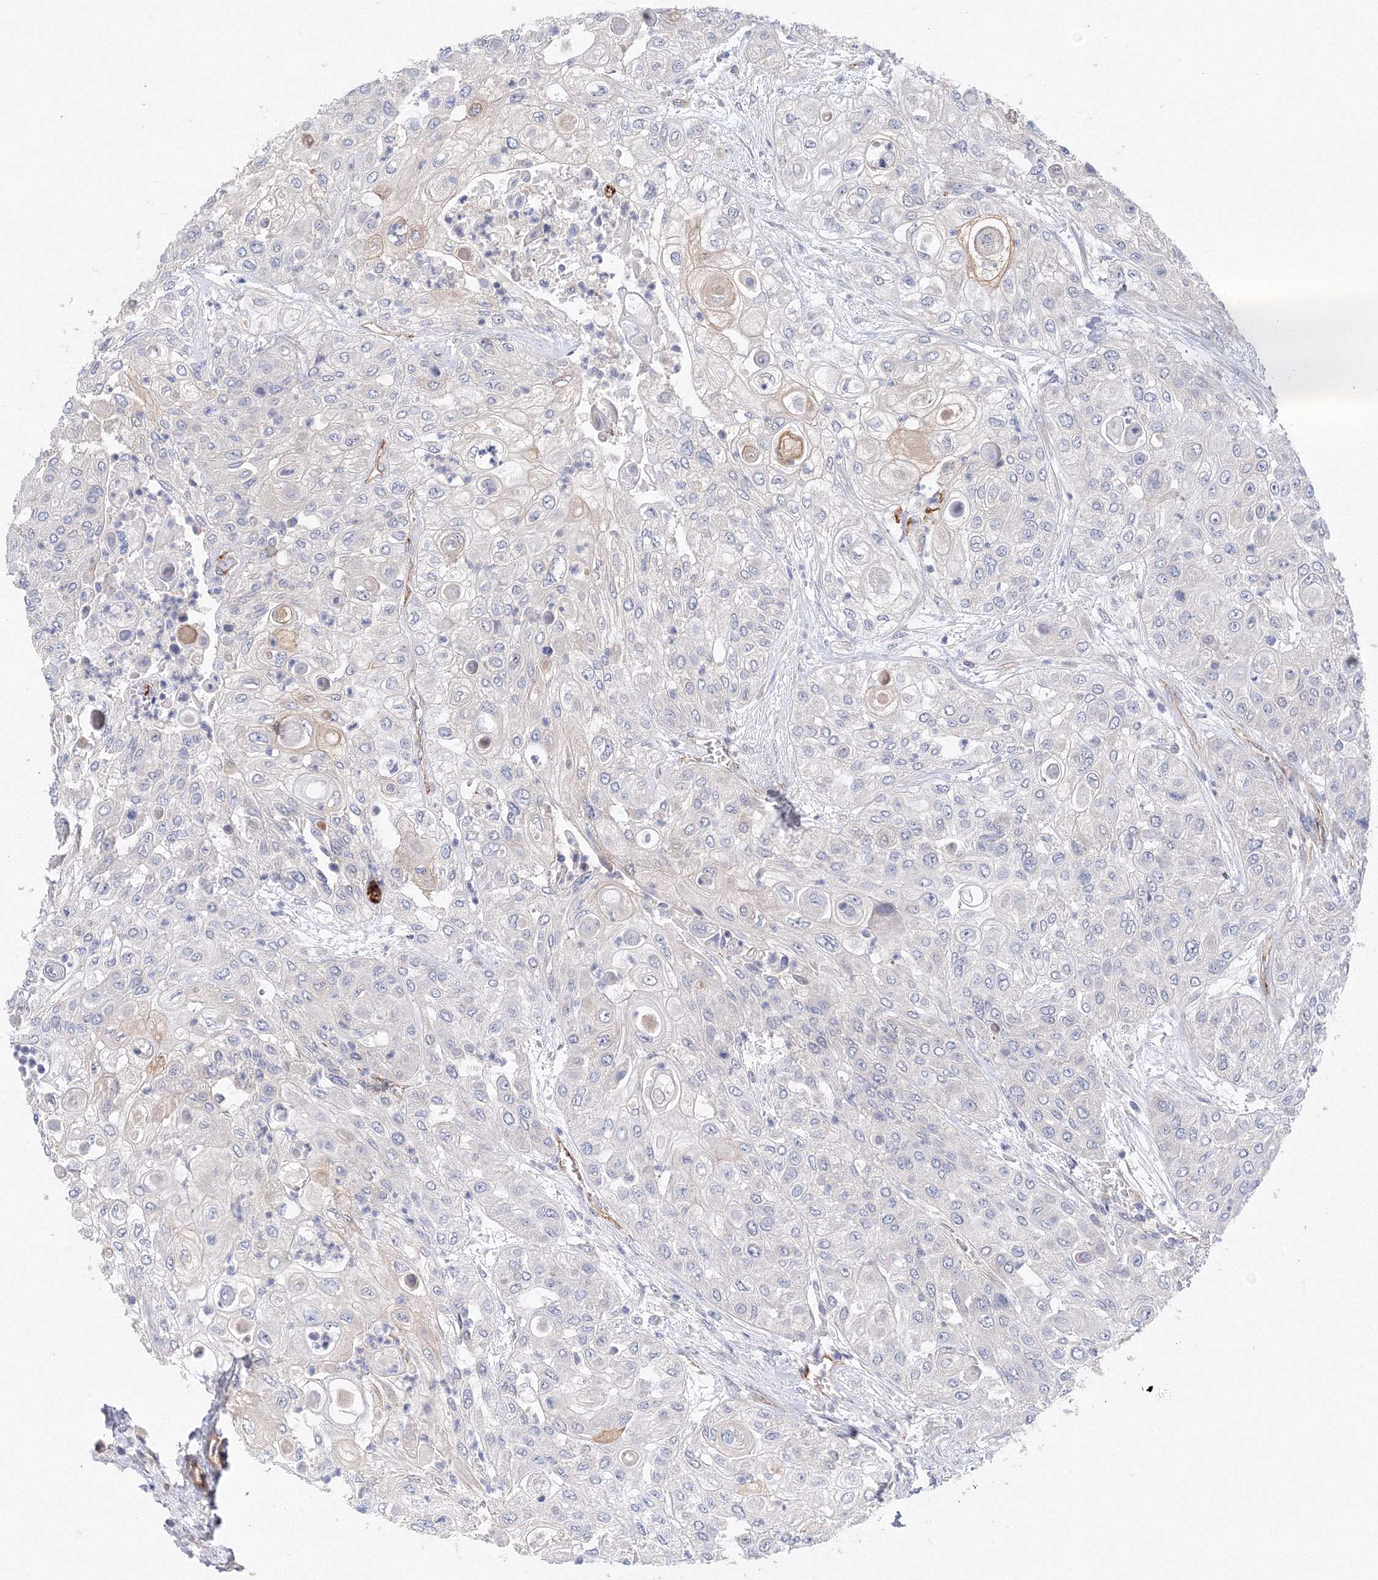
{"staining": {"intensity": "weak", "quantity": "<25%", "location": "cytoplasmic/membranous"}, "tissue": "urothelial cancer", "cell_type": "Tumor cells", "image_type": "cancer", "snomed": [{"axis": "morphology", "description": "Urothelial carcinoma, High grade"}, {"axis": "topography", "description": "Urinary bladder"}], "caption": "The IHC photomicrograph has no significant positivity in tumor cells of urothelial cancer tissue.", "gene": "DIS3L2", "patient": {"sex": "female", "age": 79}}